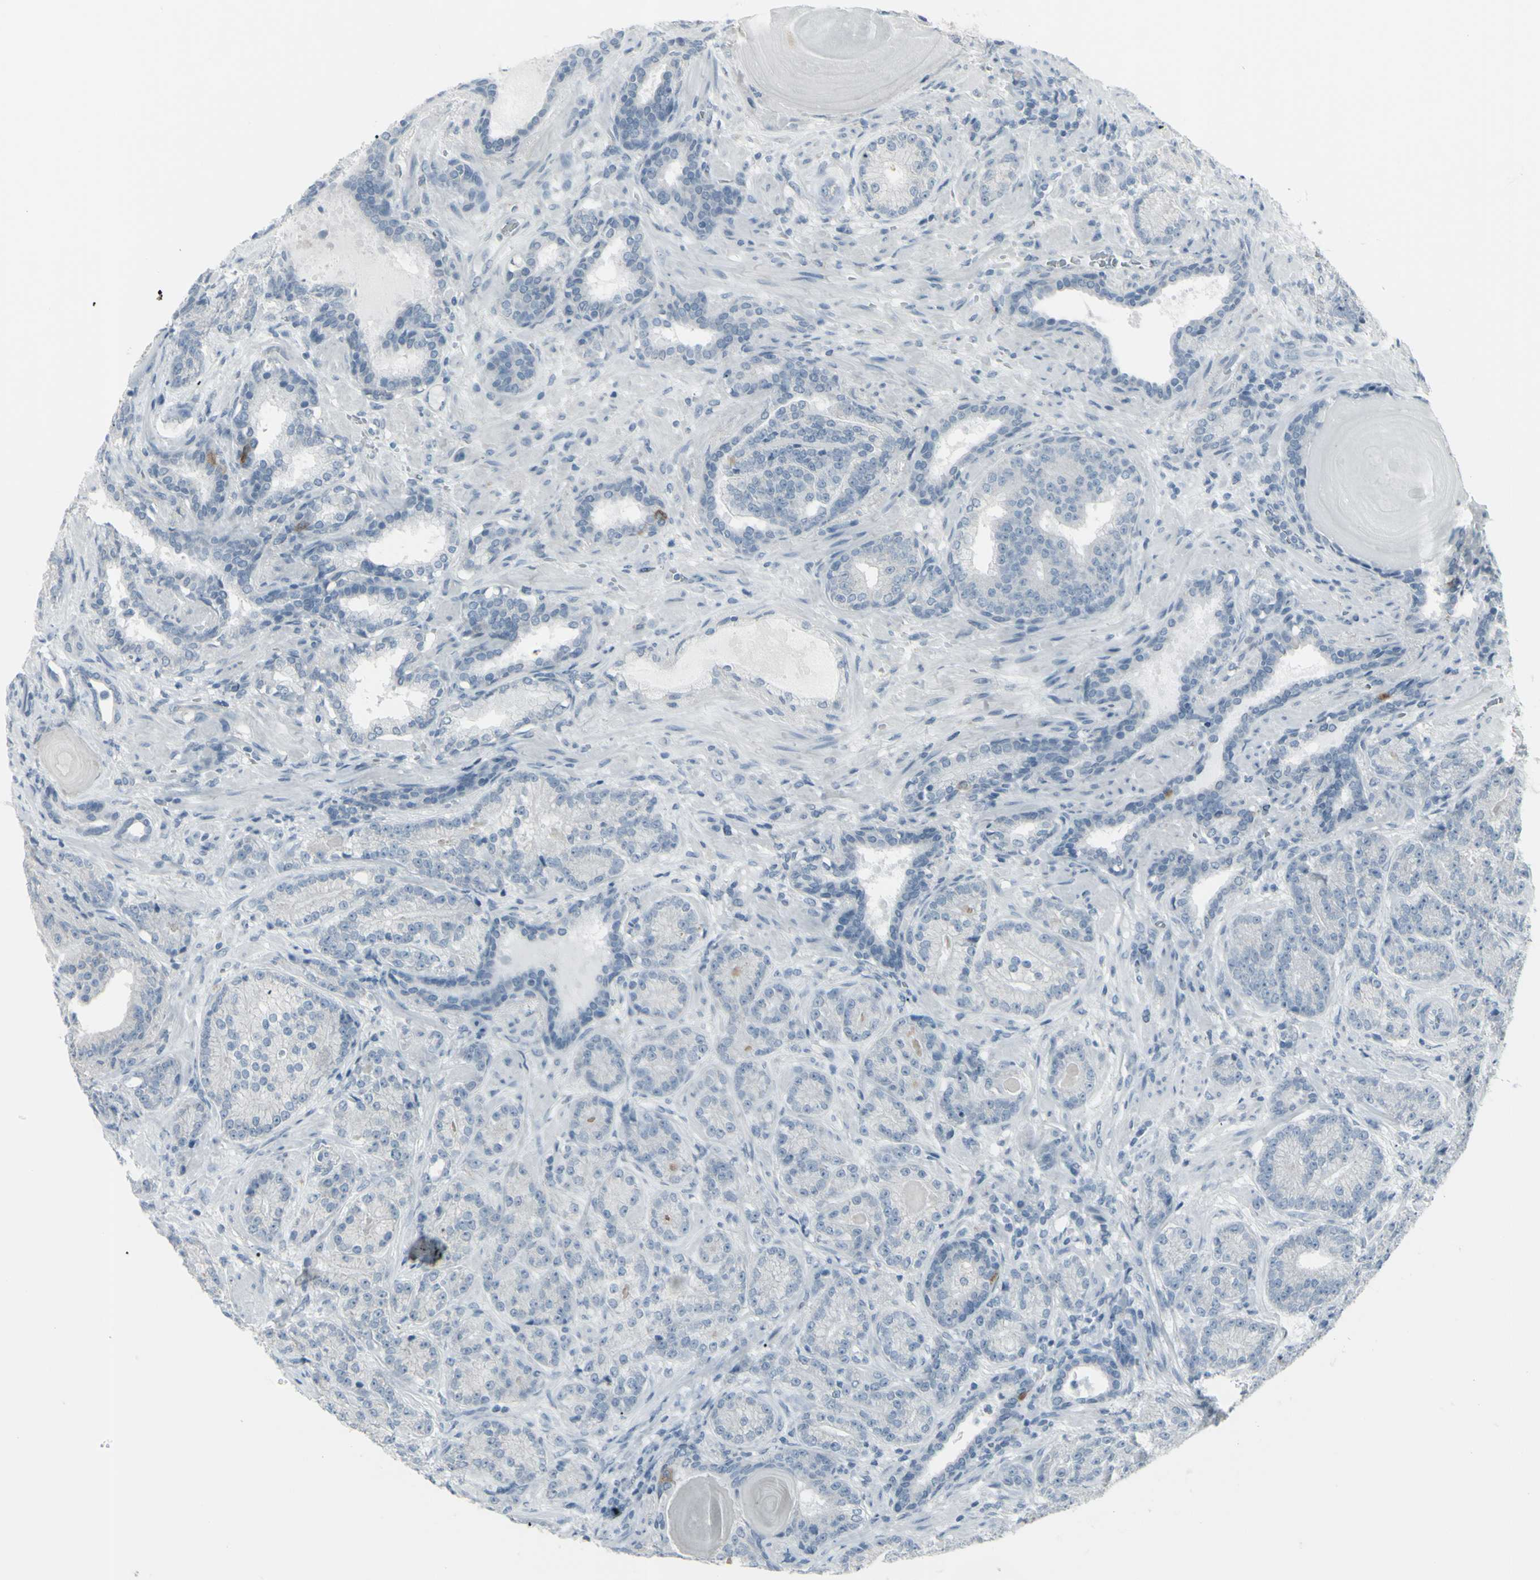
{"staining": {"intensity": "negative", "quantity": "none", "location": "none"}, "tissue": "prostate cancer", "cell_type": "Tumor cells", "image_type": "cancer", "snomed": [{"axis": "morphology", "description": "Adenocarcinoma, High grade"}, {"axis": "topography", "description": "Prostate"}], "caption": "Immunohistochemistry histopathology image of prostate adenocarcinoma (high-grade) stained for a protein (brown), which reveals no positivity in tumor cells.", "gene": "RAB3A", "patient": {"sex": "male", "age": 61}}